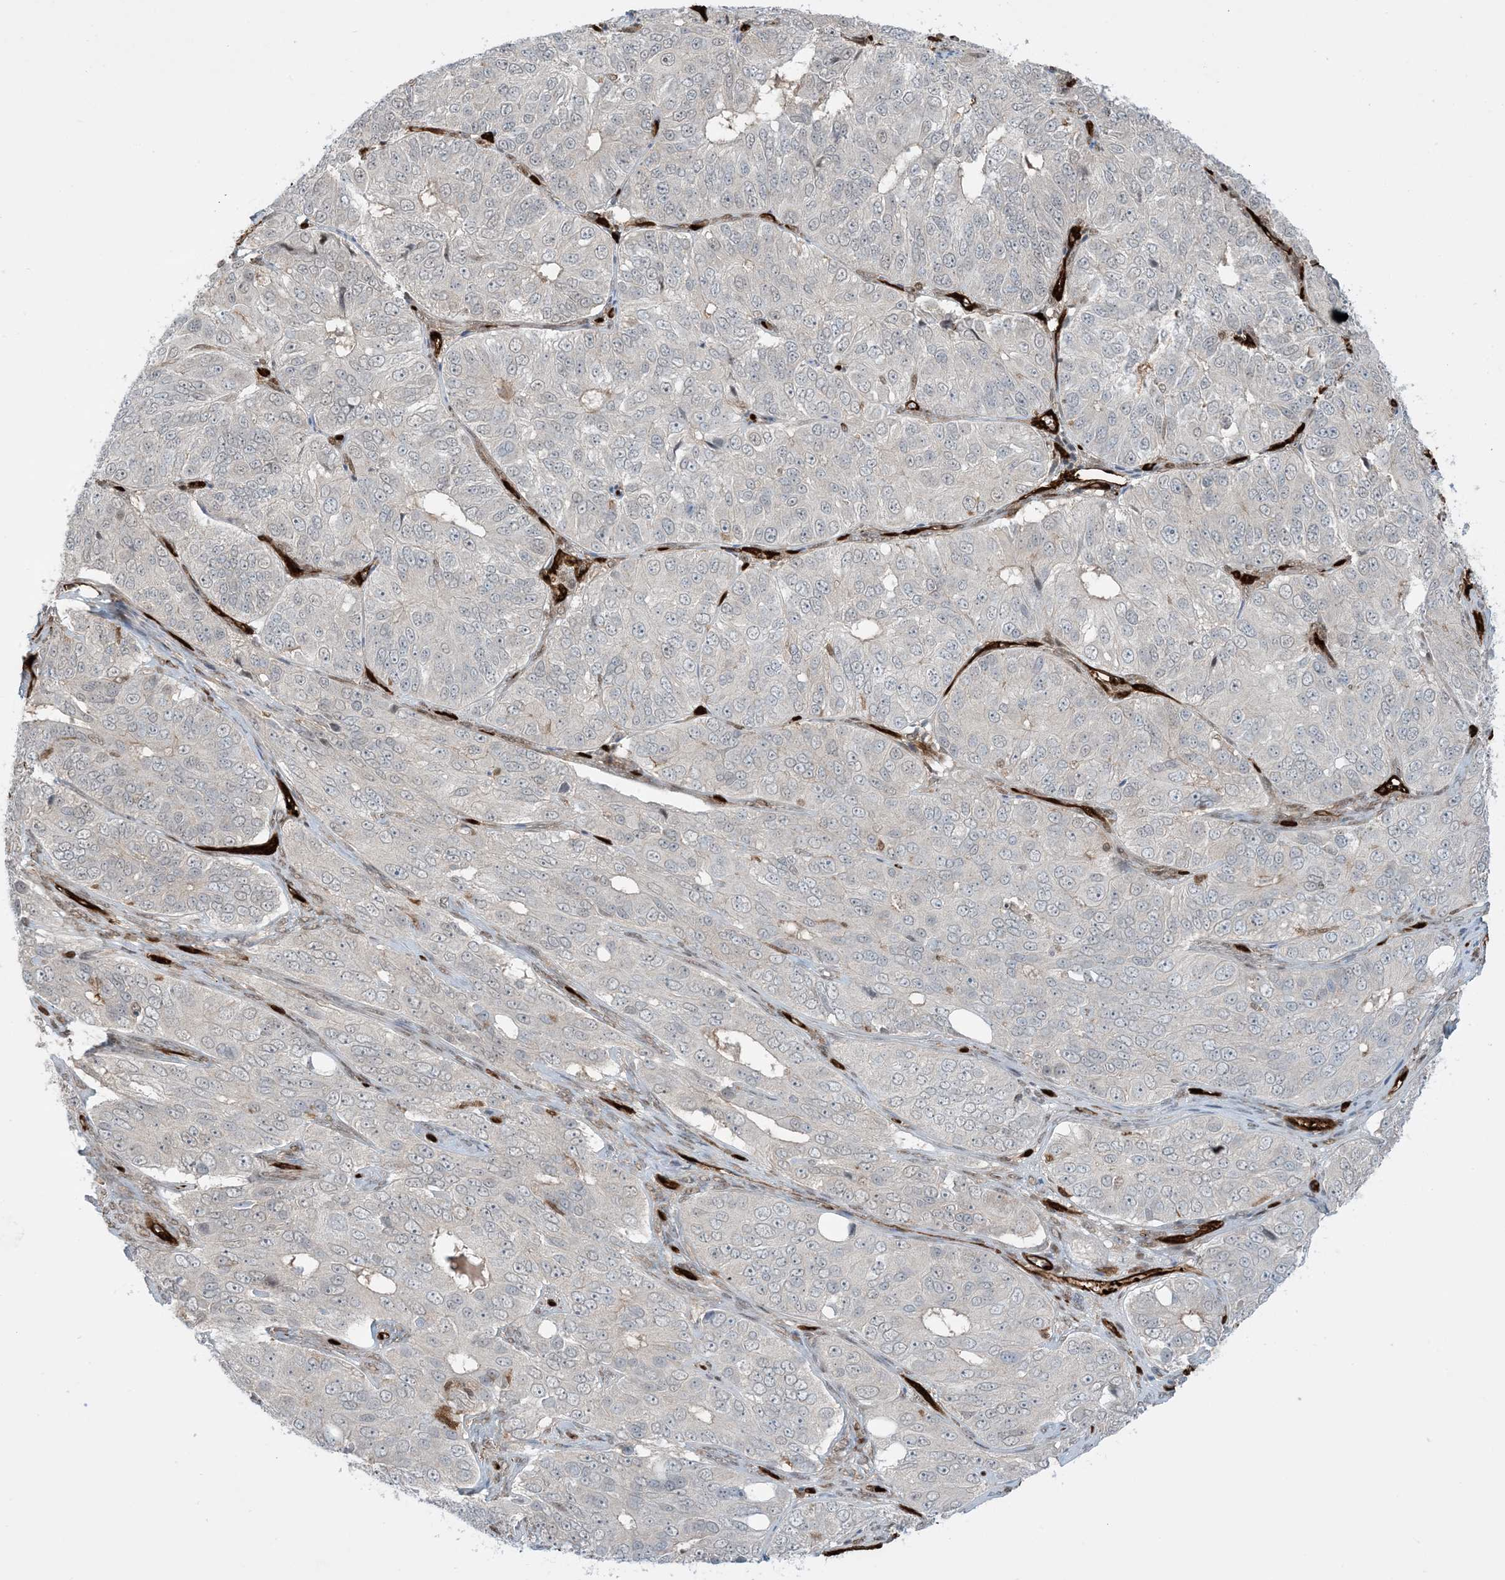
{"staining": {"intensity": "negative", "quantity": "none", "location": "none"}, "tissue": "ovarian cancer", "cell_type": "Tumor cells", "image_type": "cancer", "snomed": [{"axis": "morphology", "description": "Carcinoma, endometroid"}, {"axis": "topography", "description": "Ovary"}], "caption": "Tumor cells show no significant staining in endometroid carcinoma (ovarian).", "gene": "PPM1F", "patient": {"sex": "female", "age": 51}}